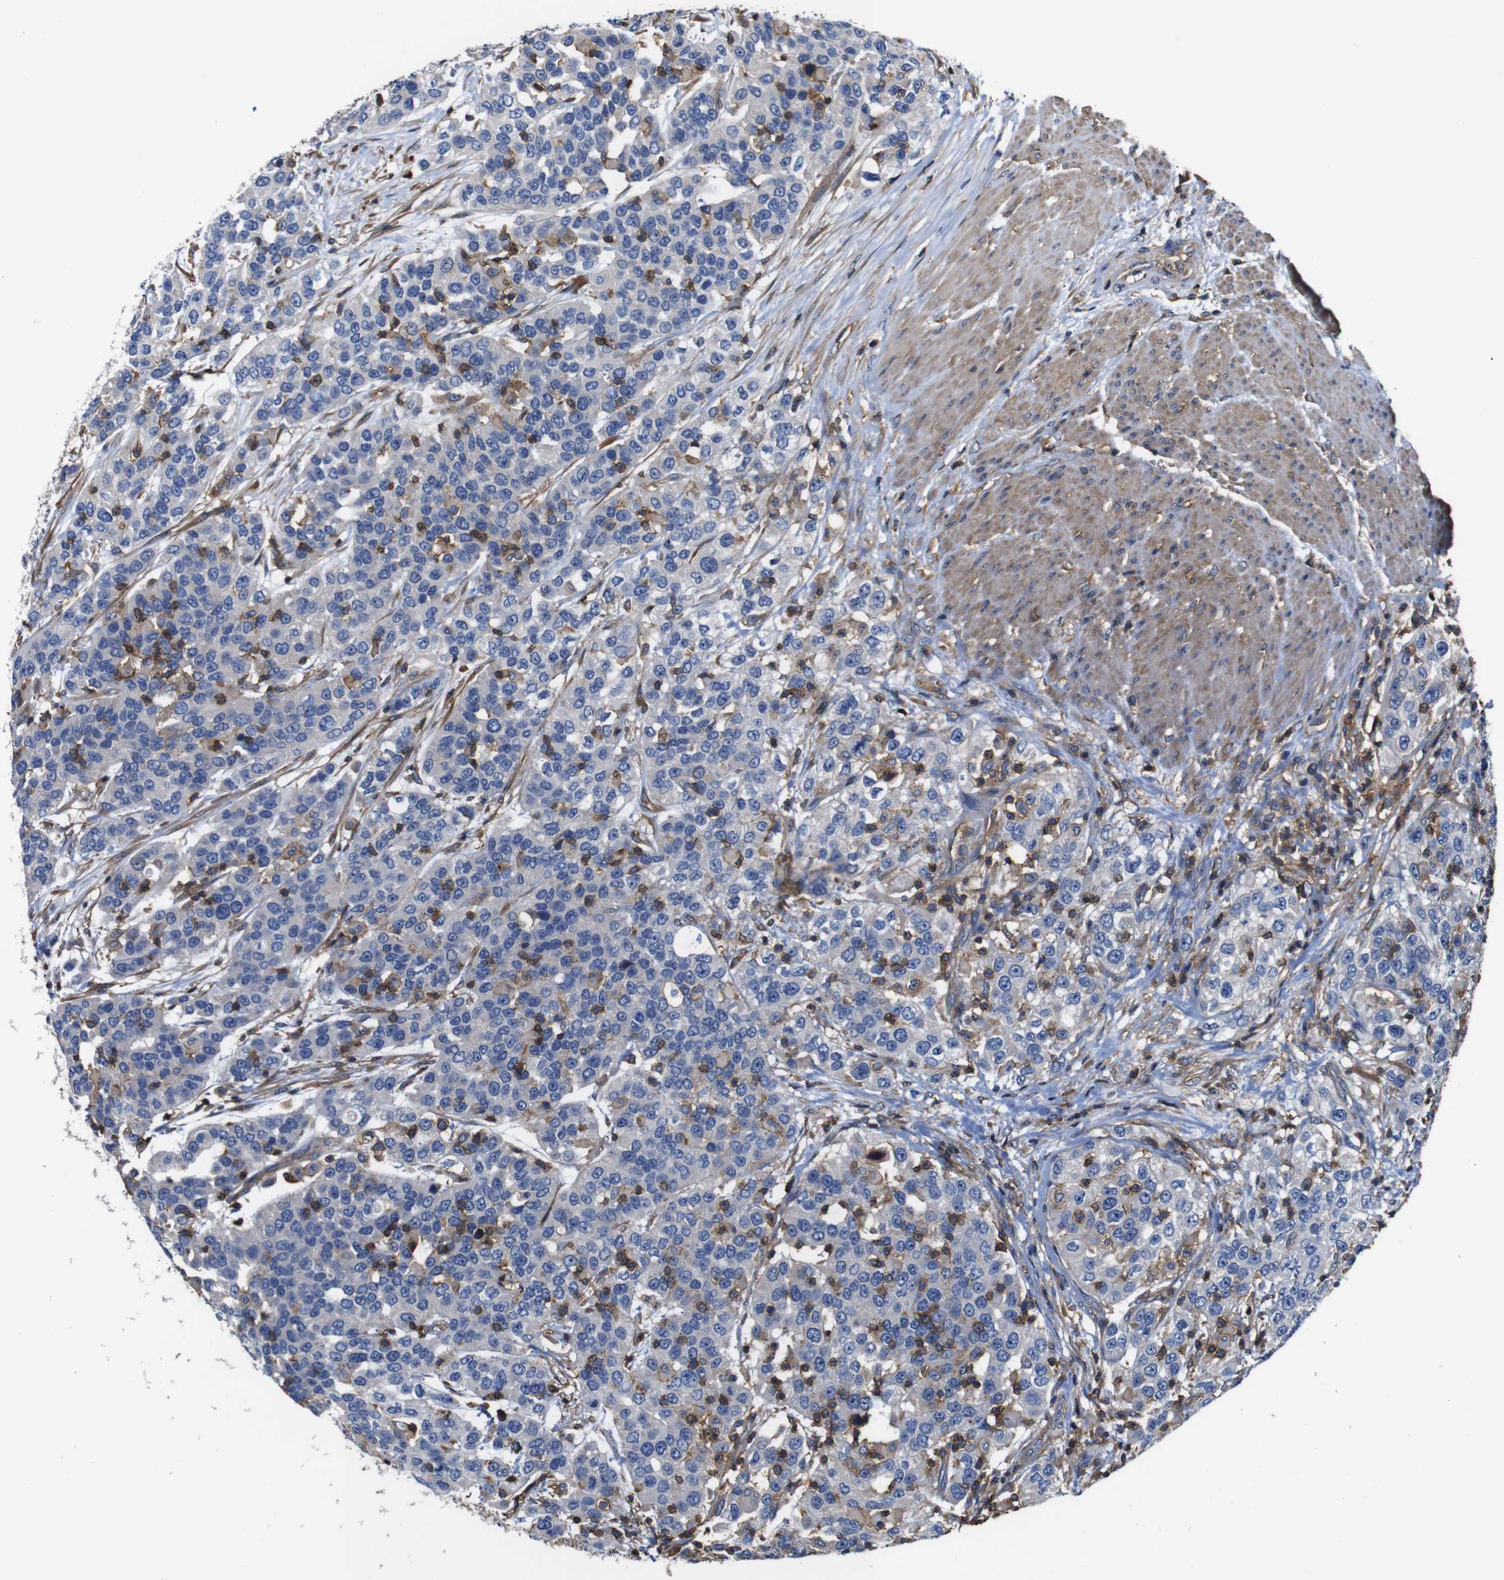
{"staining": {"intensity": "negative", "quantity": "none", "location": "none"}, "tissue": "urothelial cancer", "cell_type": "Tumor cells", "image_type": "cancer", "snomed": [{"axis": "morphology", "description": "Urothelial carcinoma, High grade"}, {"axis": "topography", "description": "Urinary bladder"}], "caption": "Tumor cells show no significant protein positivity in urothelial carcinoma (high-grade).", "gene": "PI4KA", "patient": {"sex": "female", "age": 80}}